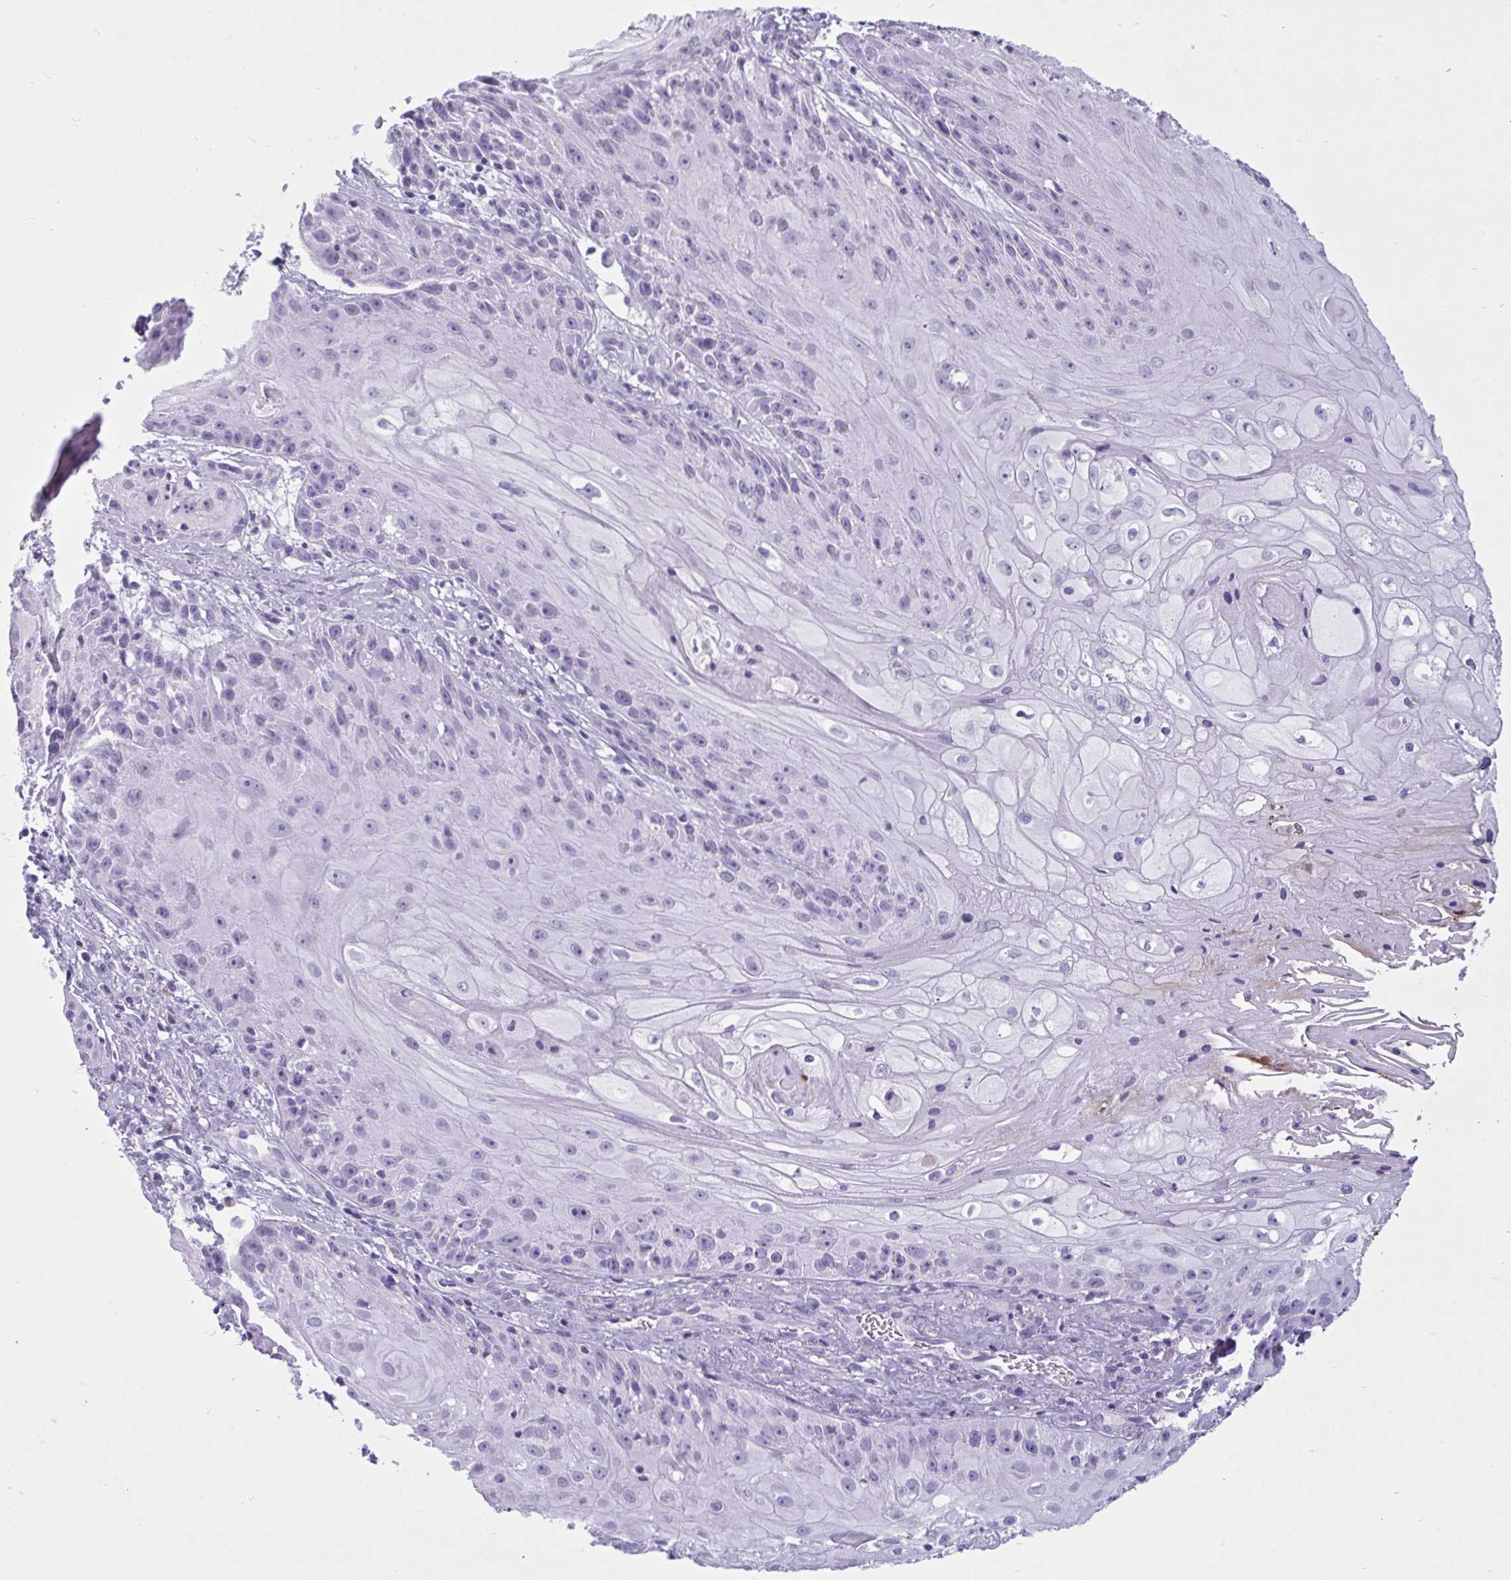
{"staining": {"intensity": "negative", "quantity": "none", "location": "none"}, "tissue": "skin cancer", "cell_type": "Tumor cells", "image_type": "cancer", "snomed": [{"axis": "morphology", "description": "Squamous cell carcinoma, NOS"}, {"axis": "topography", "description": "Skin"}, {"axis": "topography", "description": "Vulva"}], "caption": "Immunohistochemical staining of human skin squamous cell carcinoma exhibits no significant expression in tumor cells. The staining is performed using DAB brown chromogen with nuclei counter-stained in using hematoxylin.", "gene": "ARHGAP42", "patient": {"sex": "female", "age": 76}}